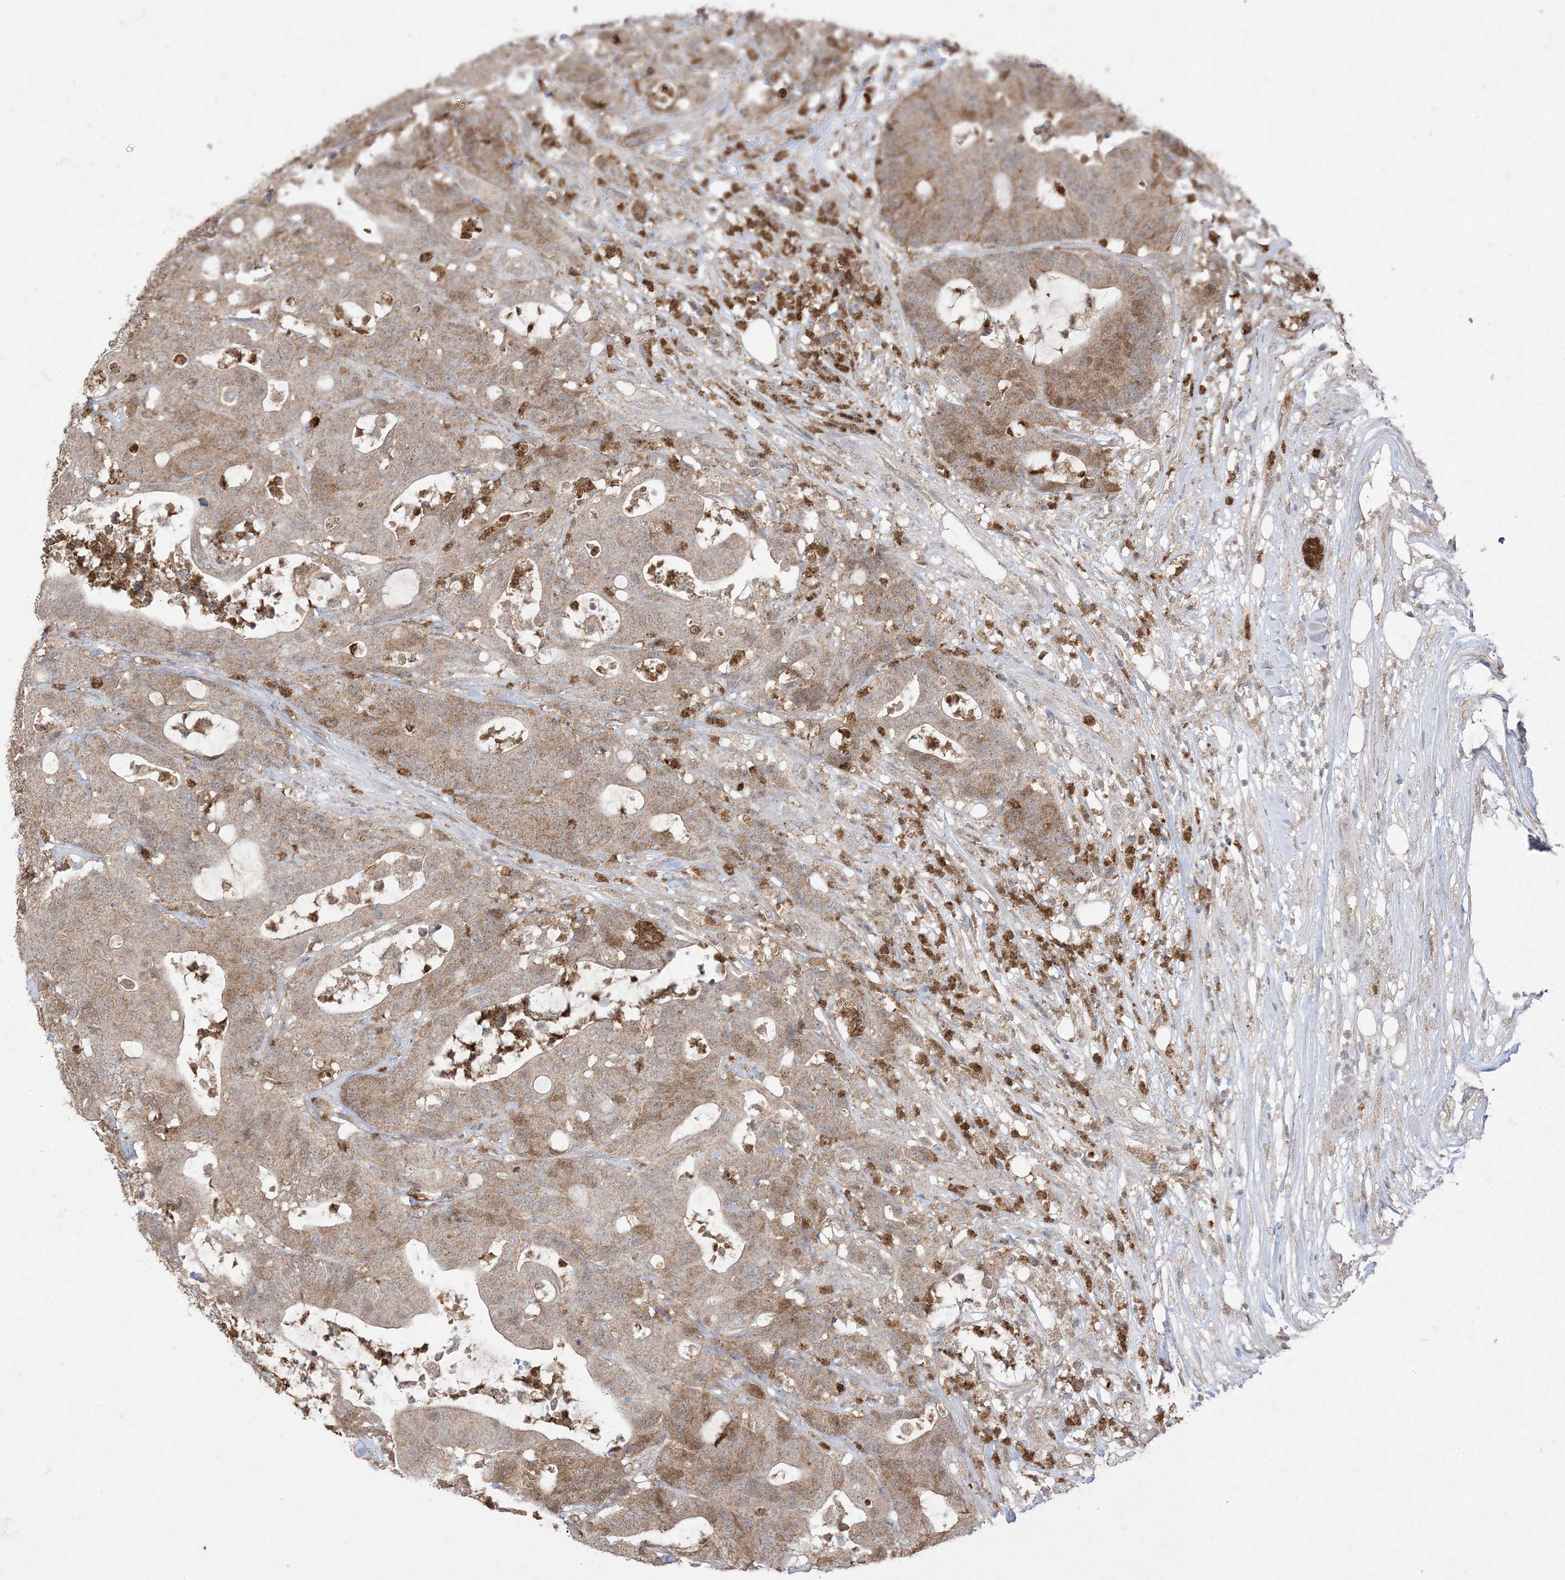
{"staining": {"intensity": "moderate", "quantity": ">75%", "location": "cytoplasmic/membranous"}, "tissue": "colorectal cancer", "cell_type": "Tumor cells", "image_type": "cancer", "snomed": [{"axis": "morphology", "description": "Adenocarcinoma, NOS"}, {"axis": "topography", "description": "Colon"}], "caption": "Colorectal cancer tissue demonstrates moderate cytoplasmic/membranous staining in about >75% of tumor cells", "gene": "UBE2C", "patient": {"sex": "female", "age": 84}}